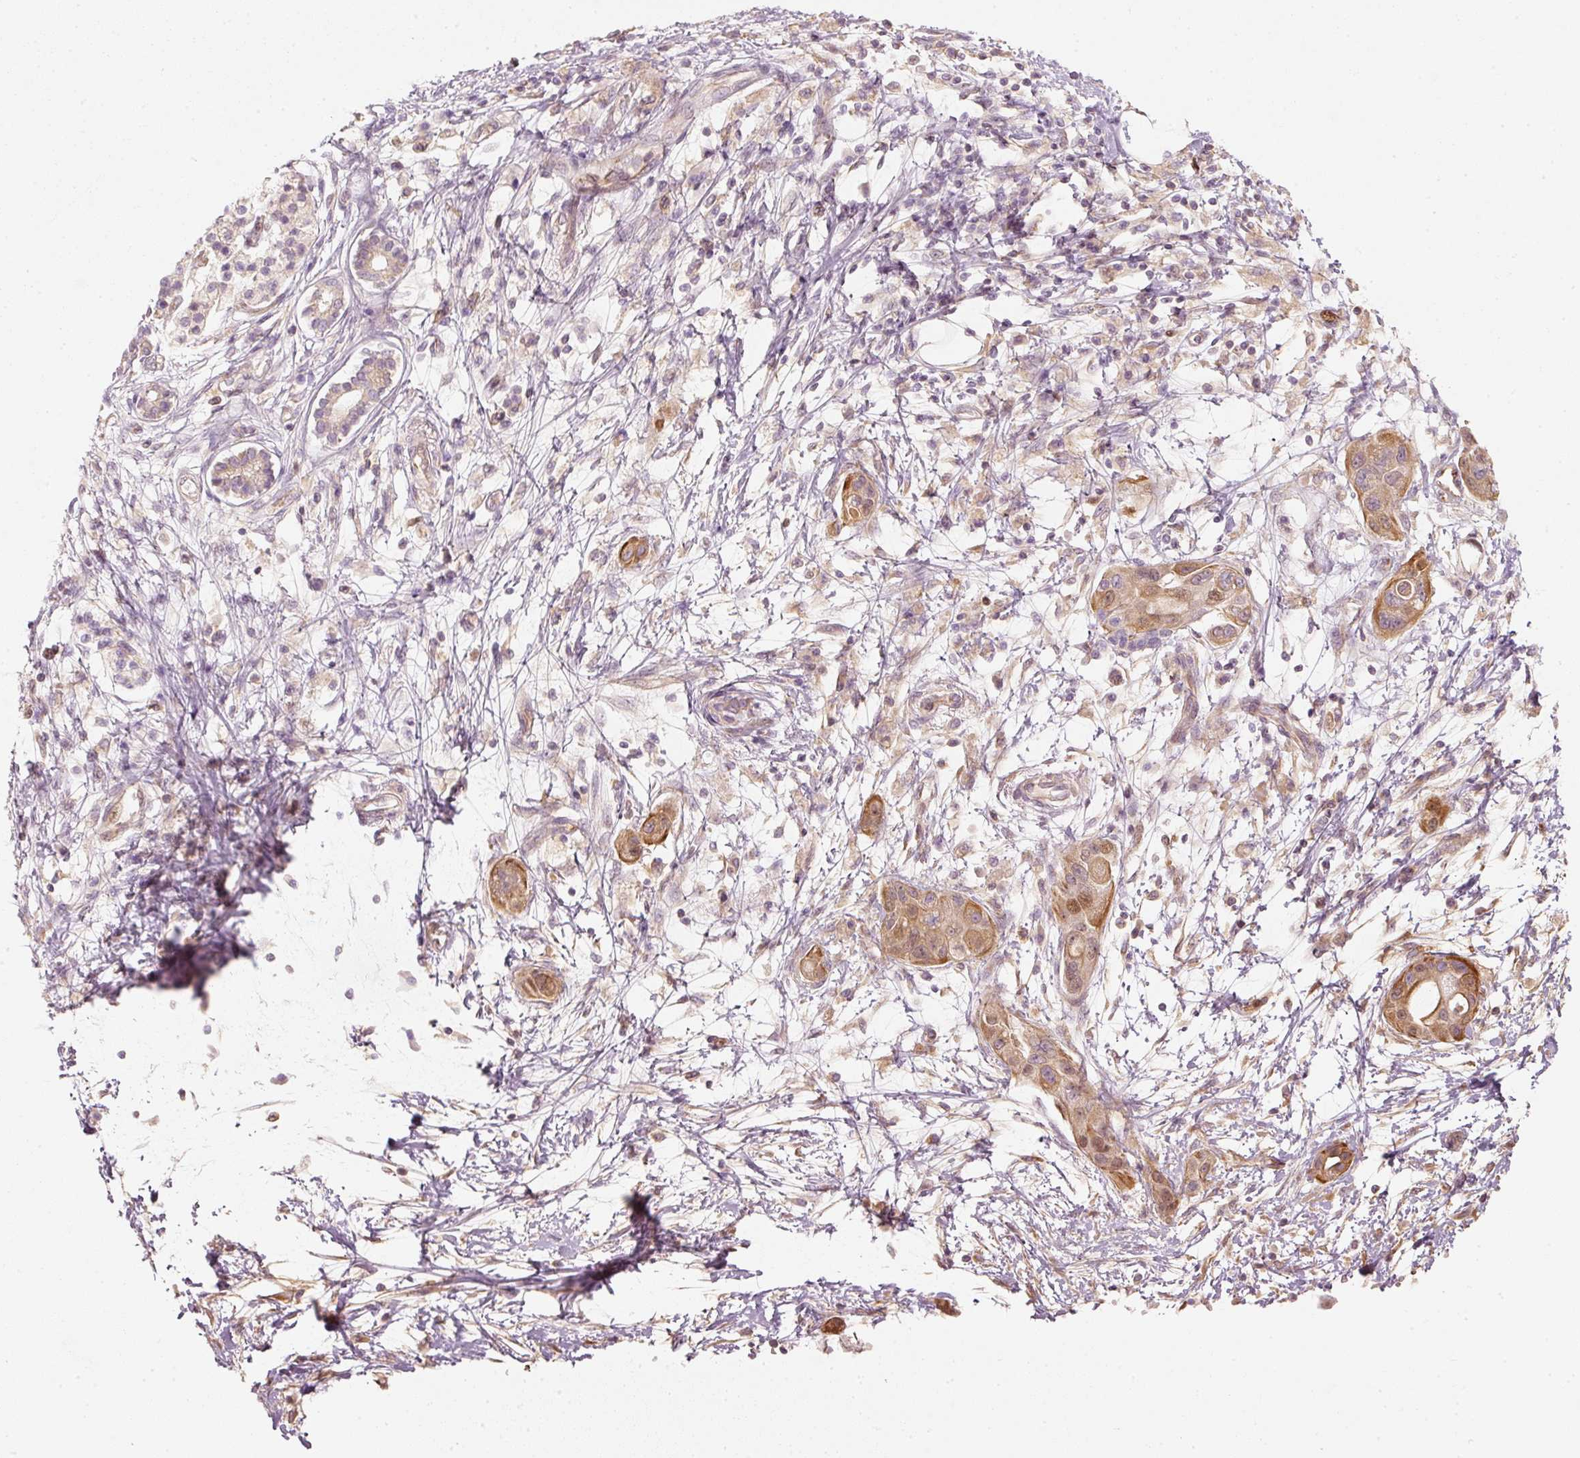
{"staining": {"intensity": "moderate", "quantity": ">75%", "location": "cytoplasmic/membranous,nuclear"}, "tissue": "pancreatic cancer", "cell_type": "Tumor cells", "image_type": "cancer", "snomed": [{"axis": "morphology", "description": "Adenocarcinoma, NOS"}, {"axis": "topography", "description": "Pancreas"}], "caption": "Pancreatic cancer (adenocarcinoma) tissue reveals moderate cytoplasmic/membranous and nuclear expression in about >75% of tumor cells, visualized by immunohistochemistry. The protein is shown in brown color, while the nuclei are stained blue.", "gene": "TREX2", "patient": {"sex": "male", "age": 68}}